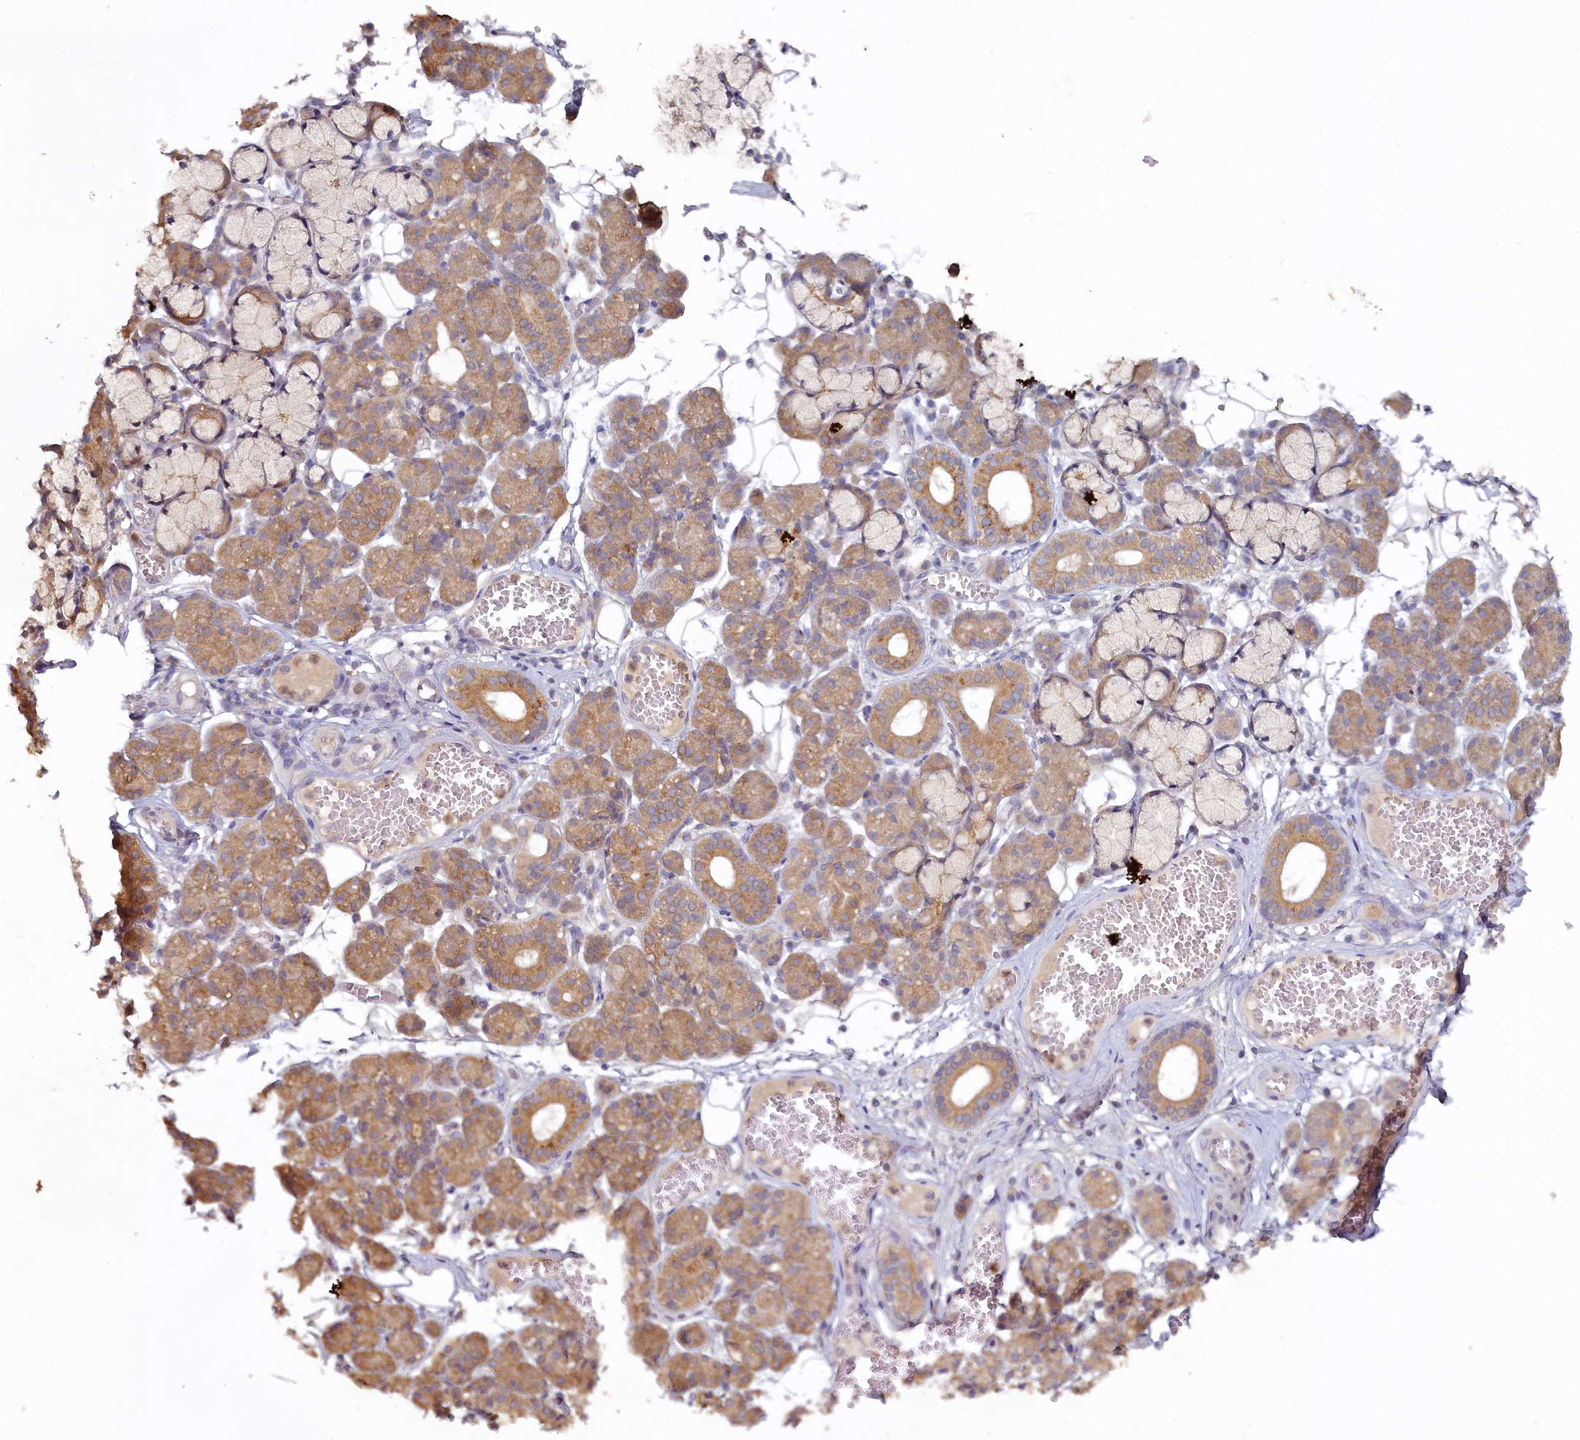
{"staining": {"intensity": "moderate", "quantity": "25%-75%", "location": "cytoplasmic/membranous"}, "tissue": "salivary gland", "cell_type": "Glandular cells", "image_type": "normal", "snomed": [{"axis": "morphology", "description": "Normal tissue, NOS"}, {"axis": "topography", "description": "Salivary gland"}], "caption": "This is a photomicrograph of immunohistochemistry (IHC) staining of benign salivary gland, which shows moderate expression in the cytoplasmic/membranous of glandular cells.", "gene": "HERC3", "patient": {"sex": "male", "age": 63}}